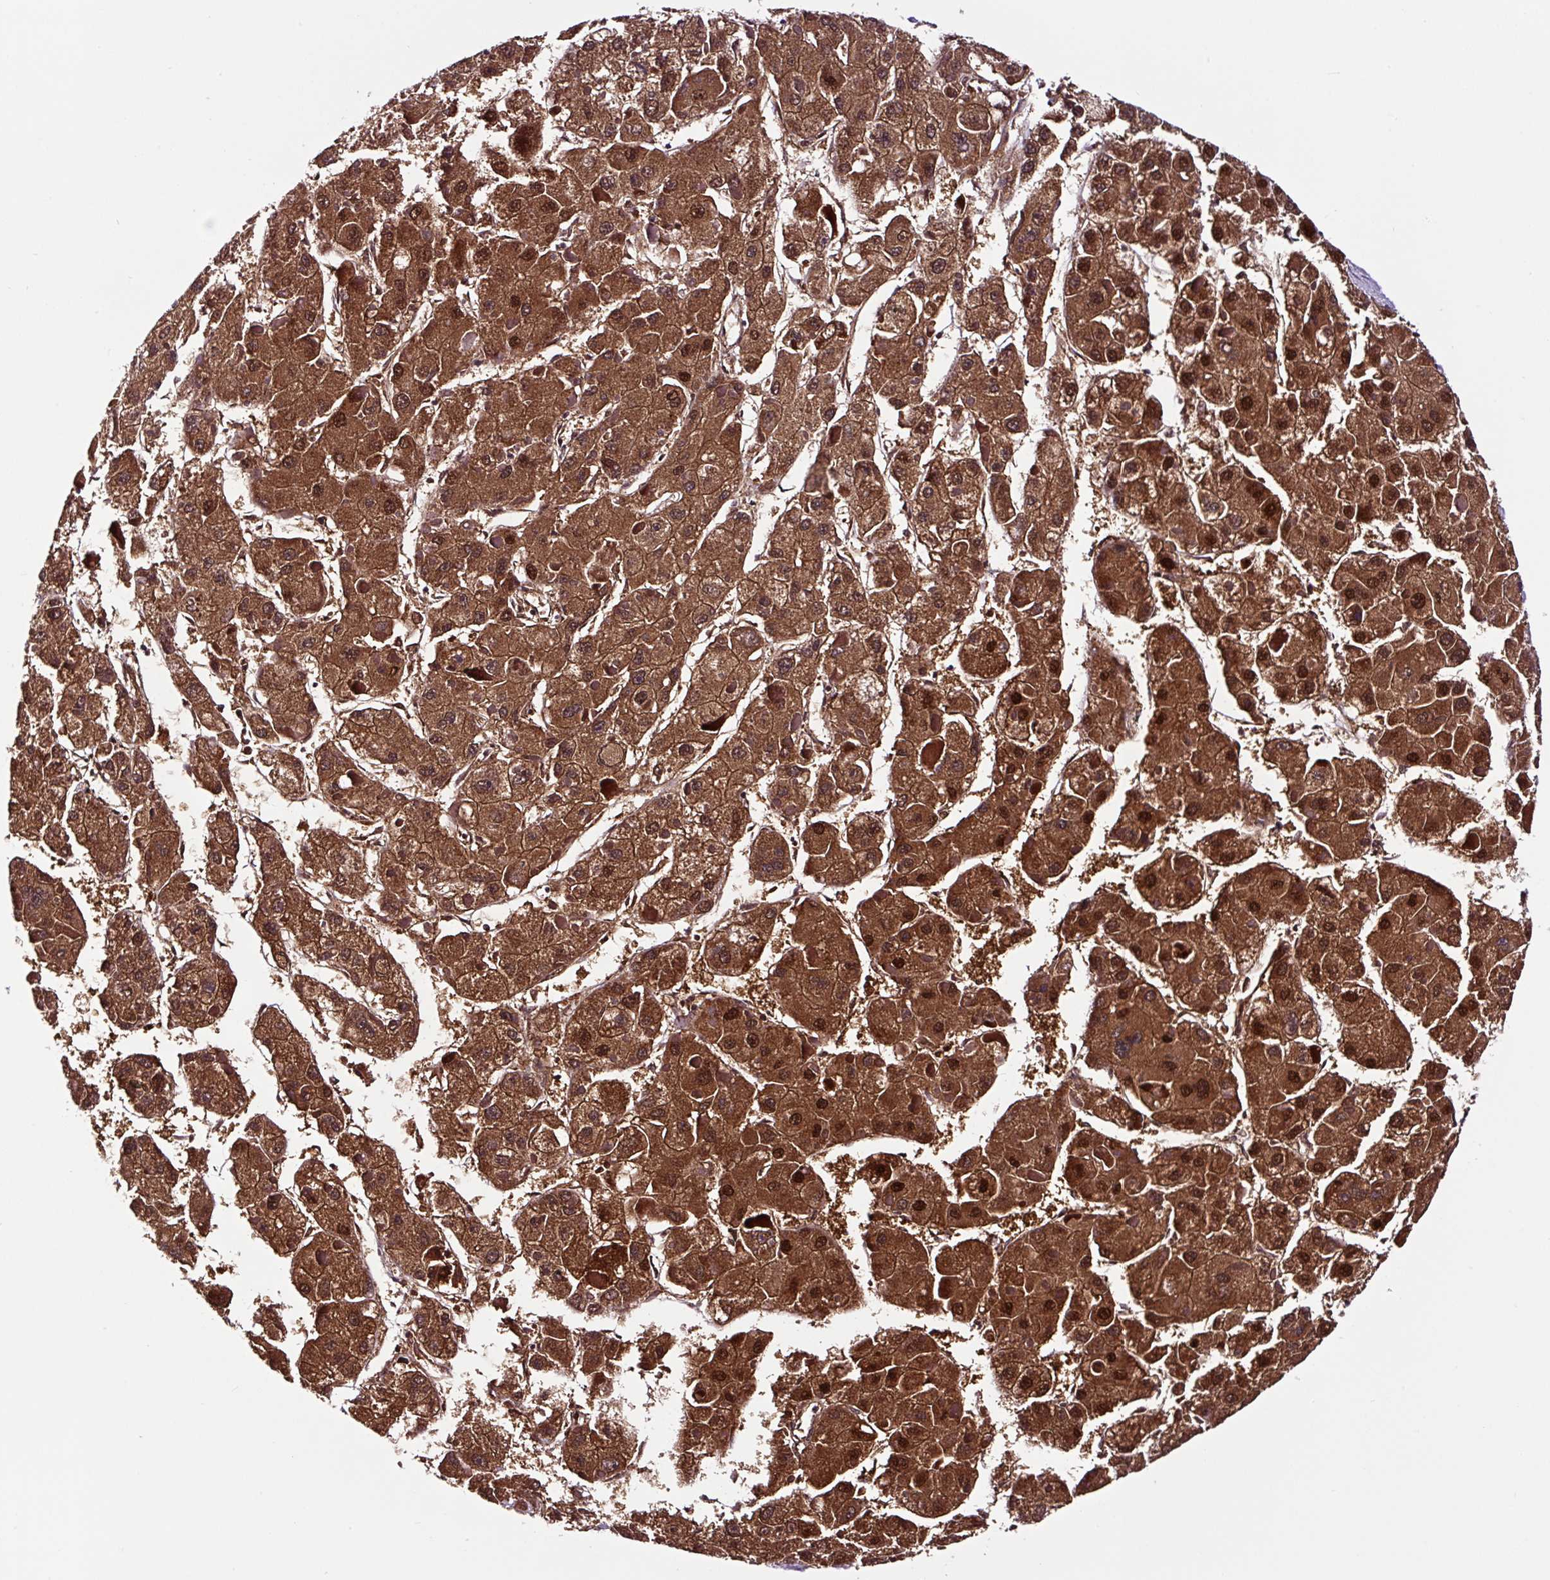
{"staining": {"intensity": "strong", "quantity": ">75%", "location": "cytoplasmic/membranous,nuclear"}, "tissue": "liver cancer", "cell_type": "Tumor cells", "image_type": "cancer", "snomed": [{"axis": "morphology", "description": "Carcinoma, Hepatocellular, NOS"}, {"axis": "topography", "description": "Liver"}], "caption": "This micrograph exhibits liver hepatocellular carcinoma stained with immunohistochemistry (IHC) to label a protein in brown. The cytoplasmic/membranous and nuclear of tumor cells show strong positivity for the protein. Nuclei are counter-stained blue.", "gene": "TAFA3", "patient": {"sex": "female", "age": 73}}